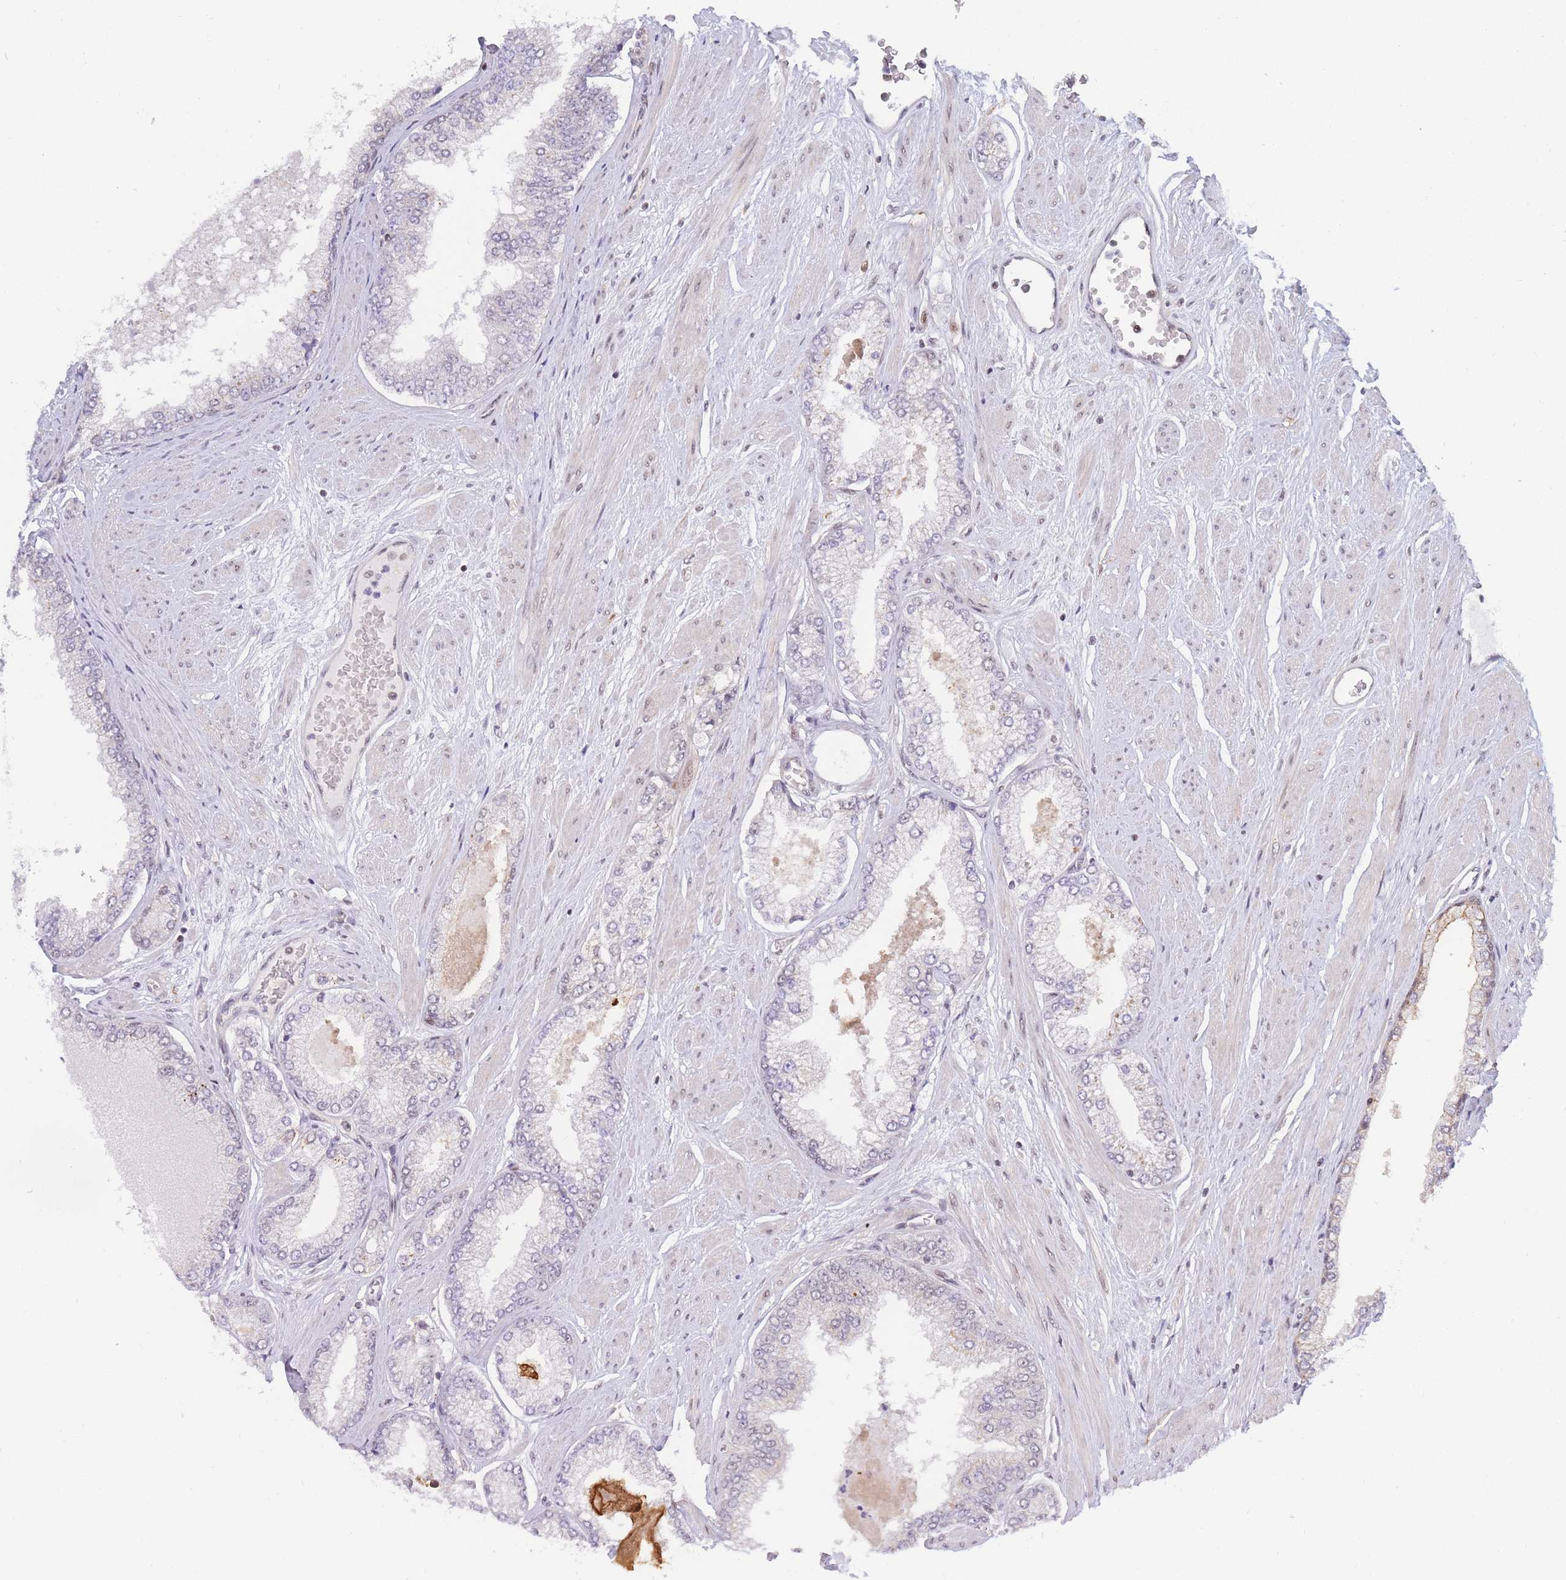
{"staining": {"intensity": "negative", "quantity": "none", "location": "none"}, "tissue": "prostate cancer", "cell_type": "Tumor cells", "image_type": "cancer", "snomed": [{"axis": "morphology", "description": "Adenocarcinoma, Low grade"}, {"axis": "topography", "description": "Prostate"}], "caption": "IHC of prostate low-grade adenocarcinoma shows no positivity in tumor cells.", "gene": "BOD1L1", "patient": {"sex": "male", "age": 55}}